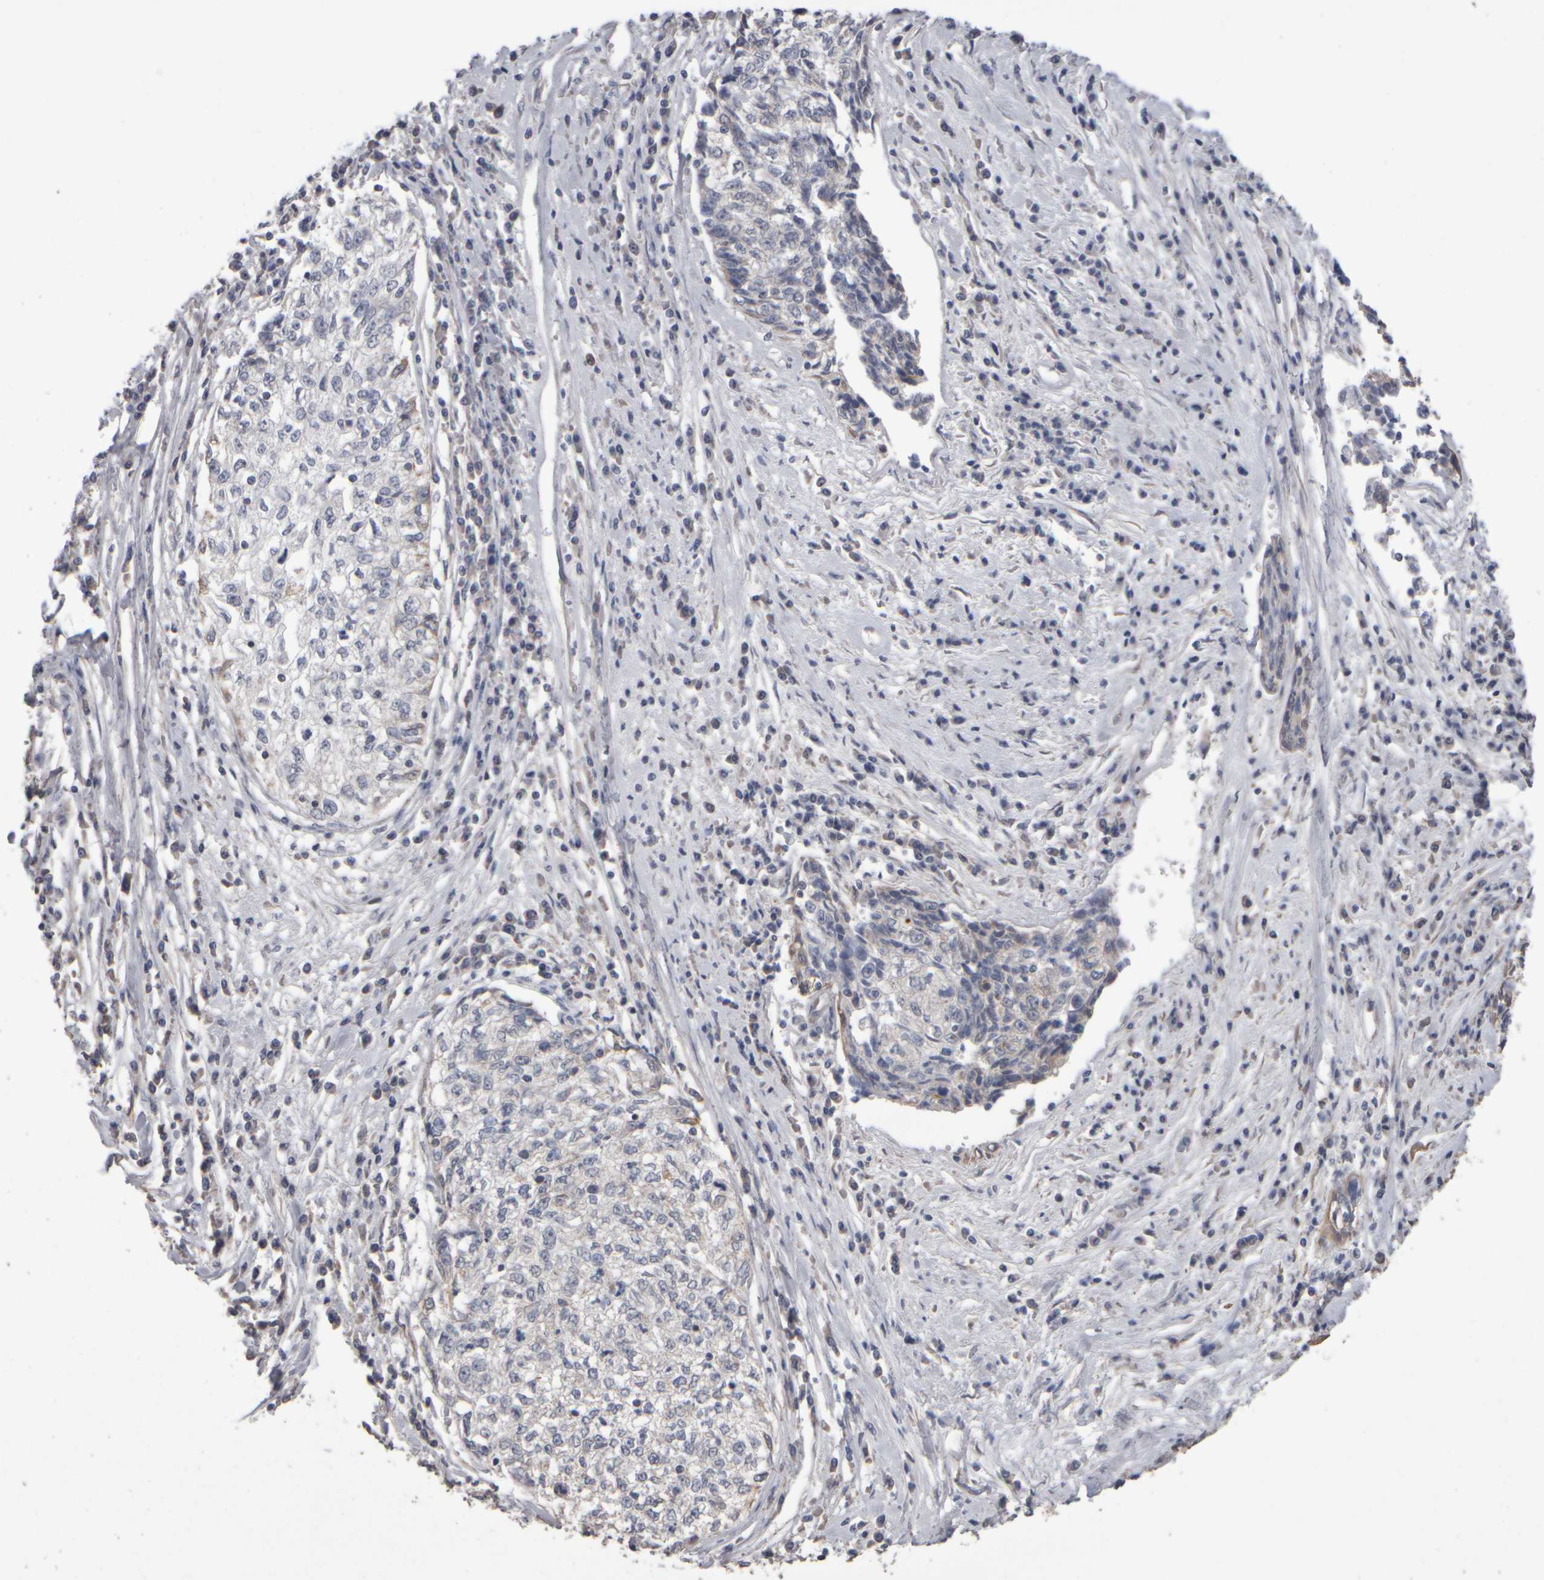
{"staining": {"intensity": "weak", "quantity": "<25%", "location": "cytoplasmic/membranous"}, "tissue": "cervical cancer", "cell_type": "Tumor cells", "image_type": "cancer", "snomed": [{"axis": "morphology", "description": "Squamous cell carcinoma, NOS"}, {"axis": "topography", "description": "Cervix"}], "caption": "This is an IHC micrograph of cervical cancer. There is no expression in tumor cells.", "gene": "EPHX2", "patient": {"sex": "female", "age": 57}}